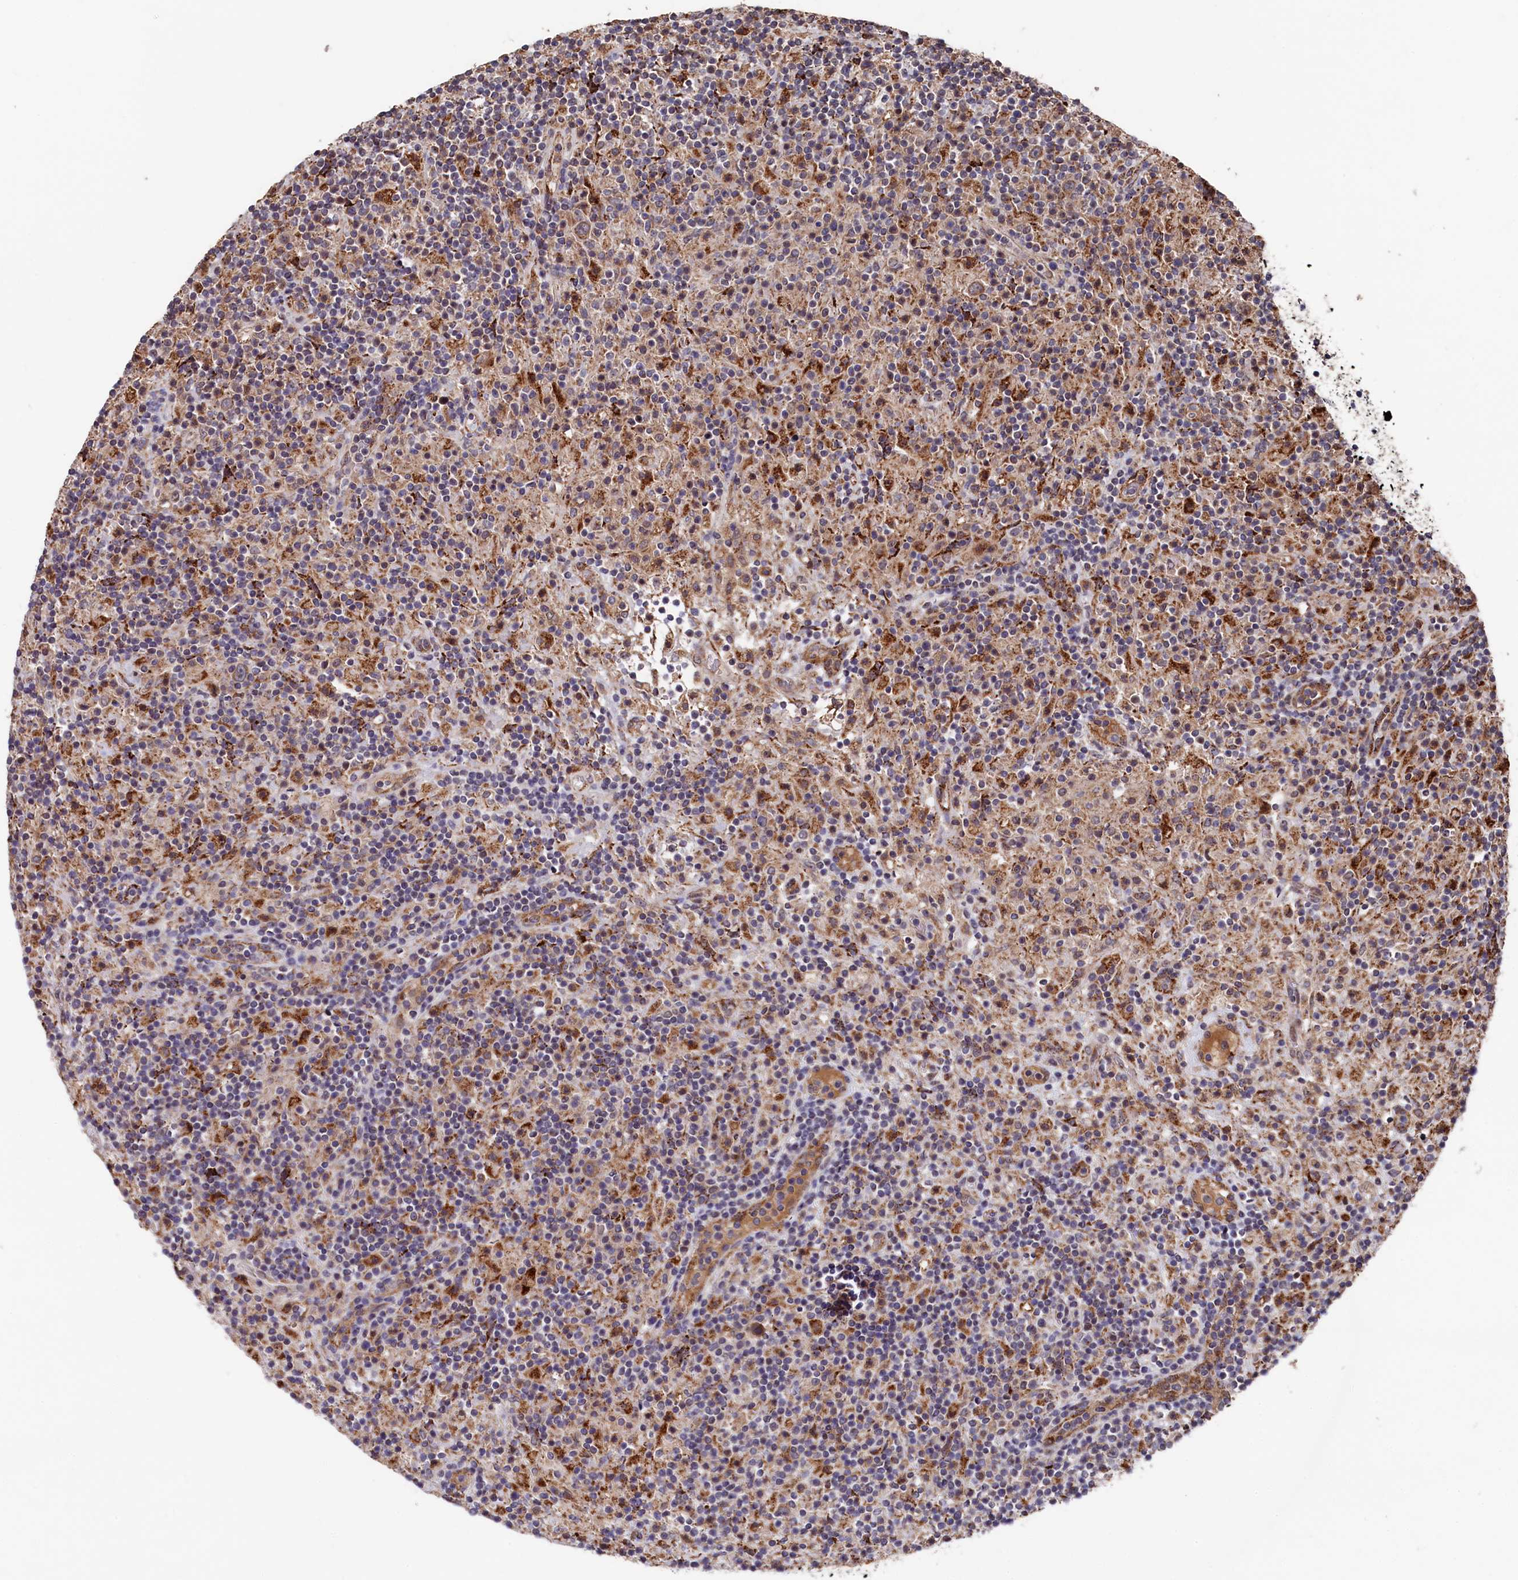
{"staining": {"intensity": "weak", "quantity": ">75%", "location": "cytoplasmic/membranous"}, "tissue": "lymphoma", "cell_type": "Tumor cells", "image_type": "cancer", "snomed": [{"axis": "morphology", "description": "Hodgkin's disease, NOS"}, {"axis": "topography", "description": "Lymph node"}], "caption": "DAB immunohistochemical staining of lymphoma displays weak cytoplasmic/membranous protein positivity in about >75% of tumor cells. Nuclei are stained in blue.", "gene": "SLC12A4", "patient": {"sex": "male", "age": 70}}